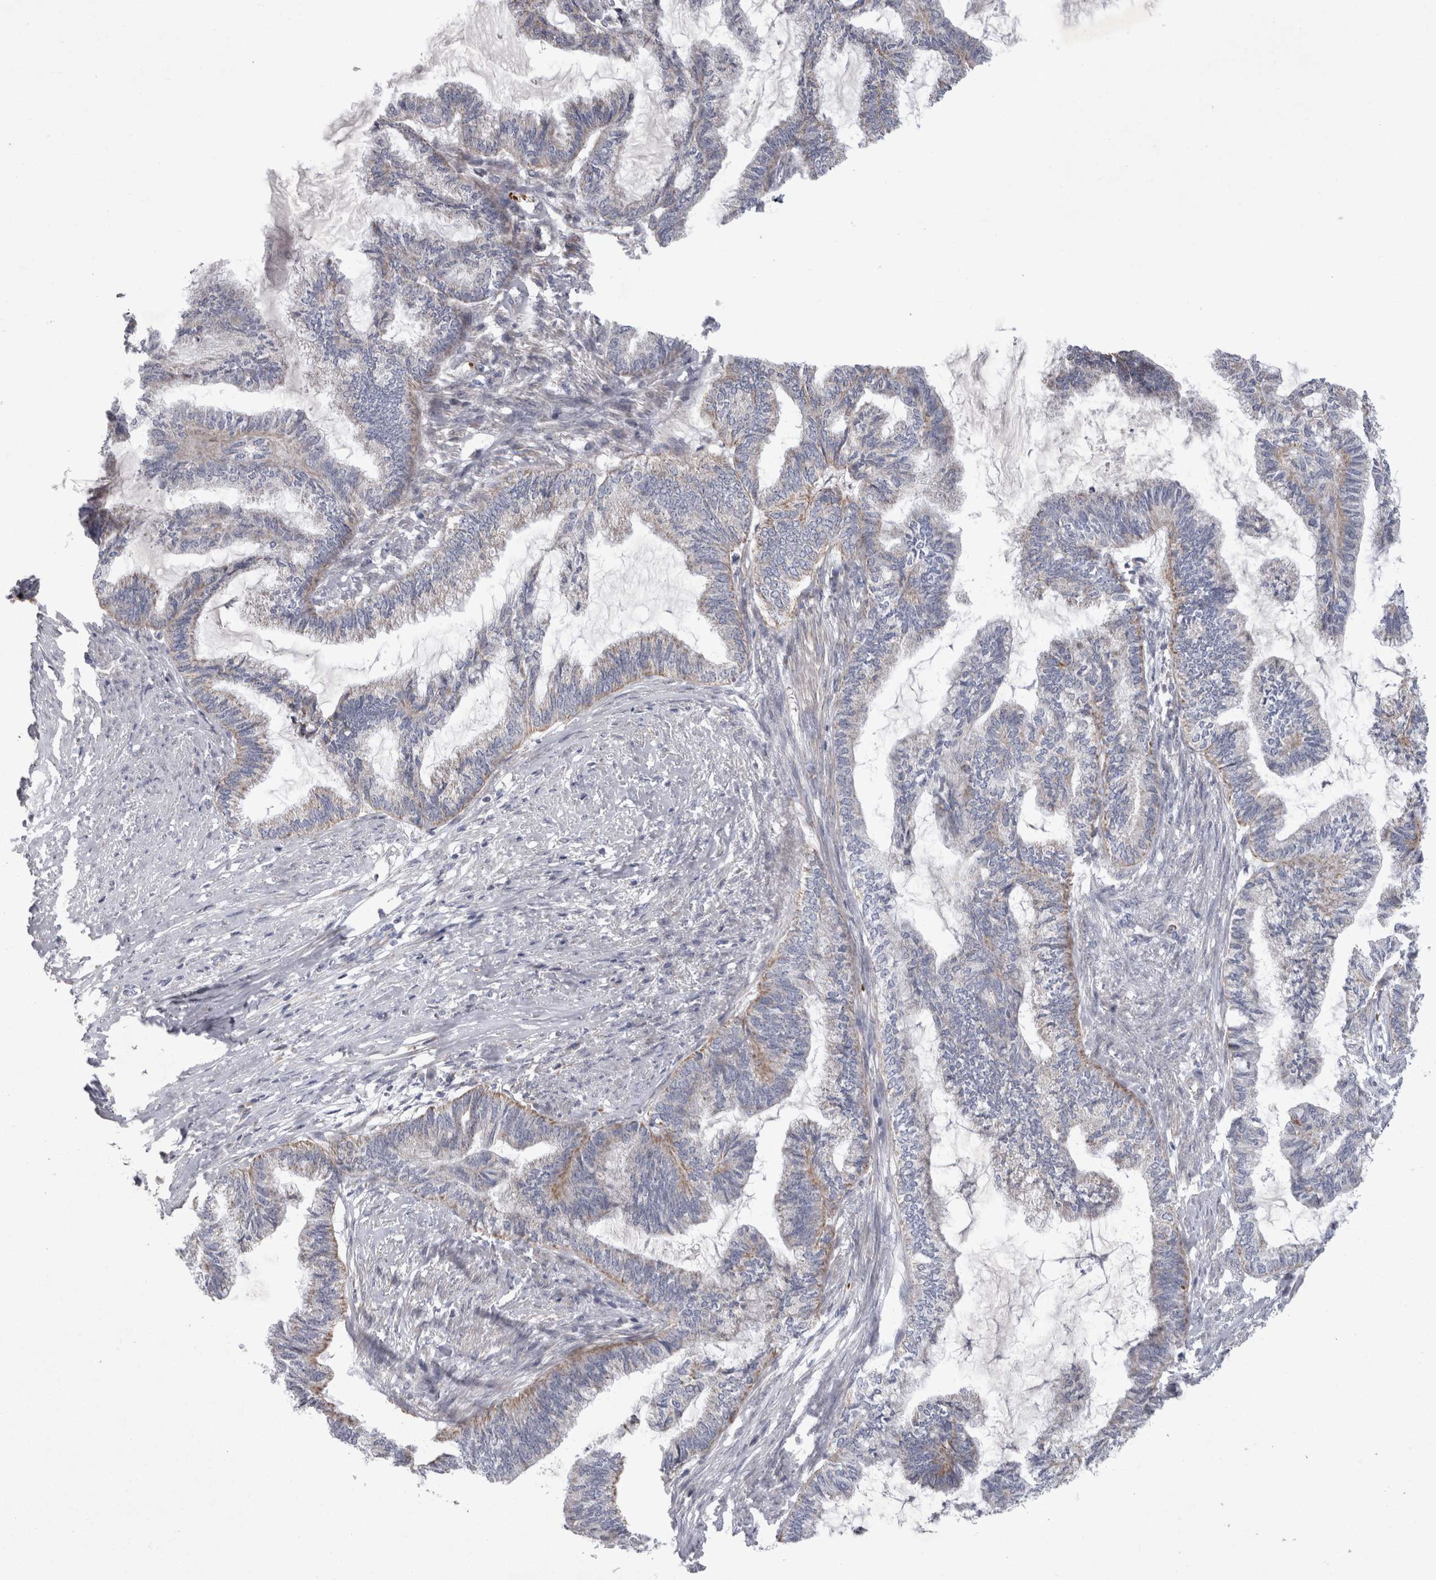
{"staining": {"intensity": "weak", "quantity": "<25%", "location": "cytoplasmic/membranous"}, "tissue": "endometrial cancer", "cell_type": "Tumor cells", "image_type": "cancer", "snomed": [{"axis": "morphology", "description": "Adenocarcinoma, NOS"}, {"axis": "topography", "description": "Endometrium"}], "caption": "Immunohistochemistry histopathology image of neoplastic tissue: human endometrial adenocarcinoma stained with DAB (3,3'-diaminobenzidine) displays no significant protein expression in tumor cells.", "gene": "HDHD3", "patient": {"sex": "female", "age": 86}}